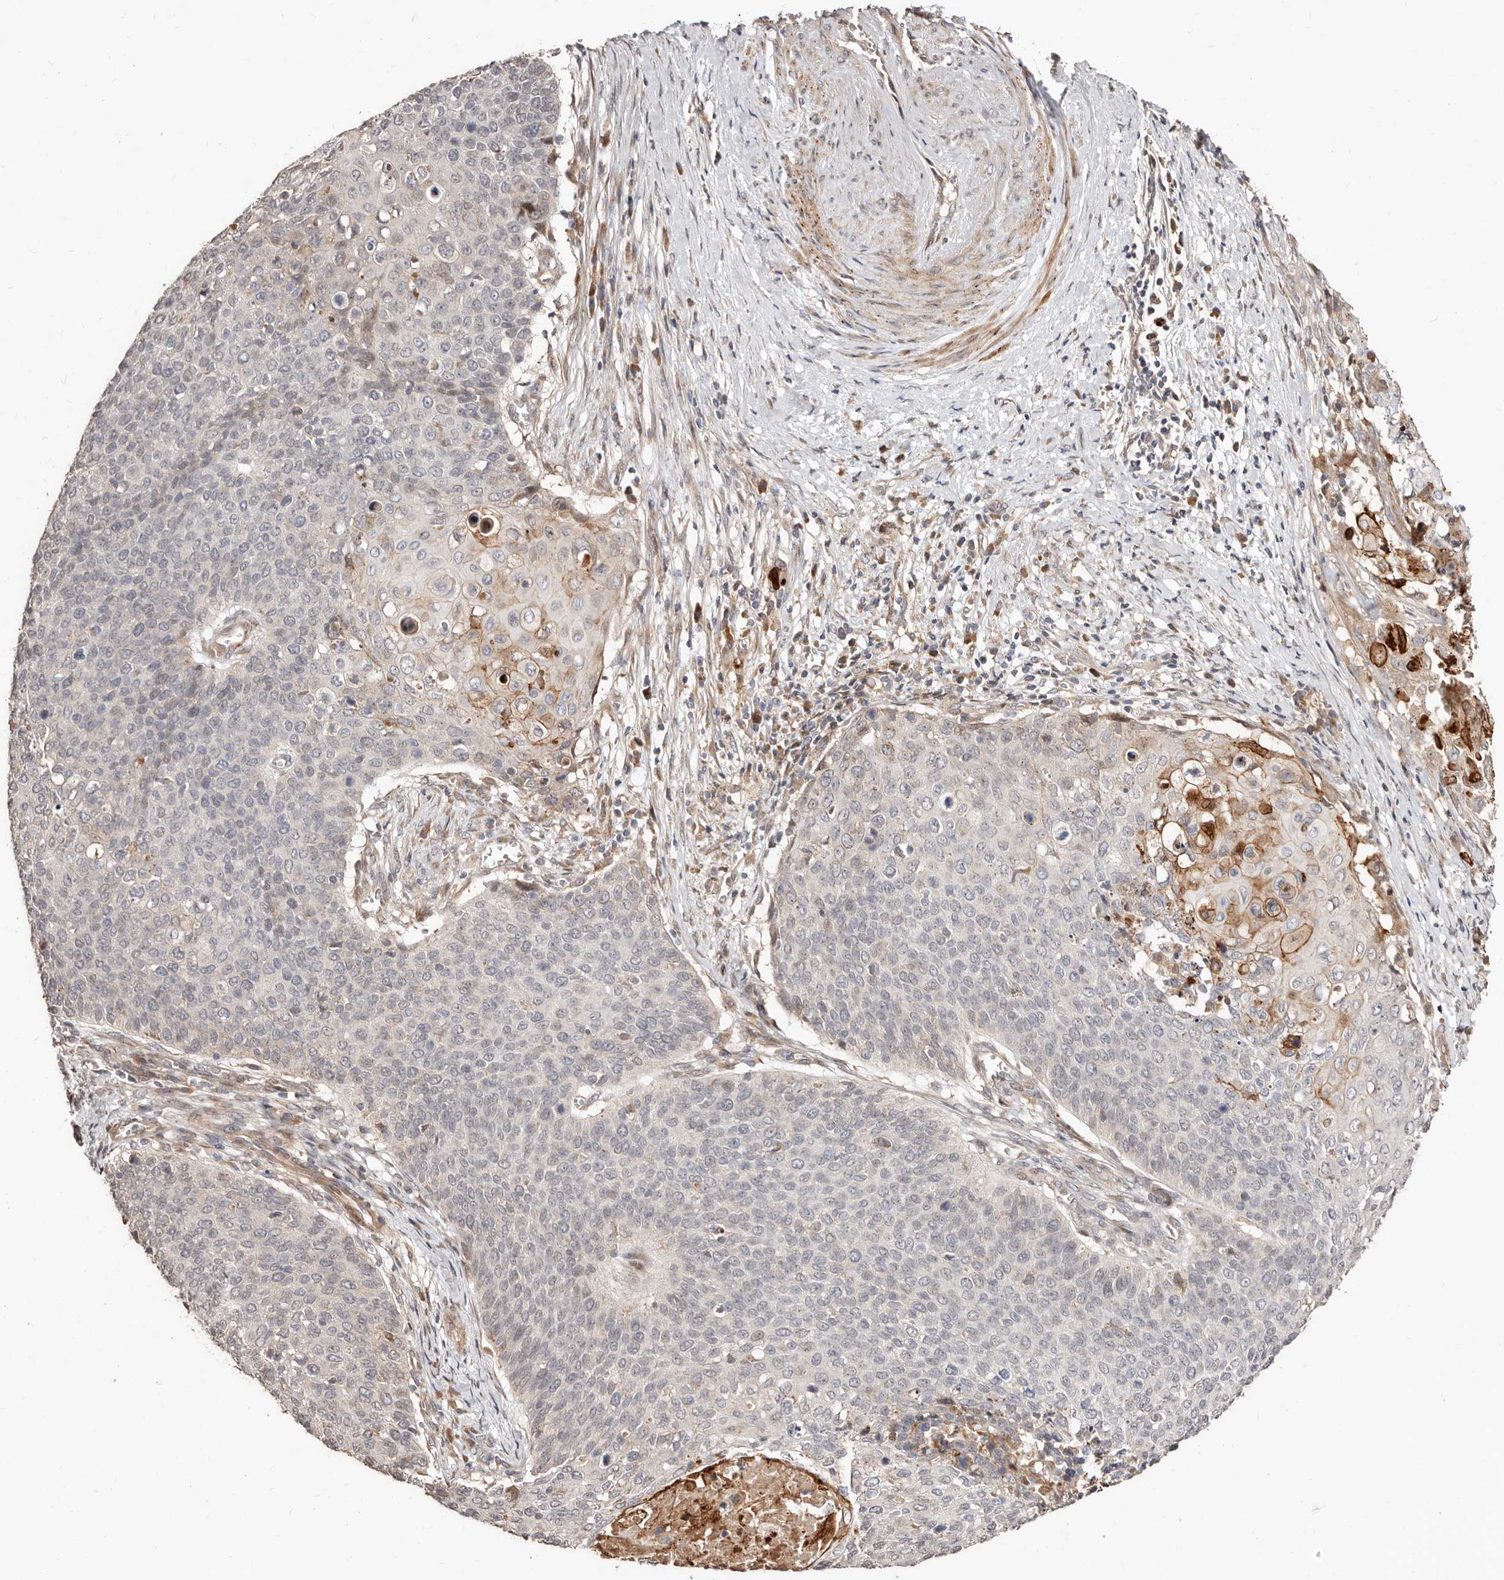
{"staining": {"intensity": "negative", "quantity": "none", "location": "none"}, "tissue": "cervical cancer", "cell_type": "Tumor cells", "image_type": "cancer", "snomed": [{"axis": "morphology", "description": "Squamous cell carcinoma, NOS"}, {"axis": "topography", "description": "Cervix"}], "caption": "Image shows no significant protein expression in tumor cells of cervical squamous cell carcinoma.", "gene": "APOL6", "patient": {"sex": "female", "age": 39}}